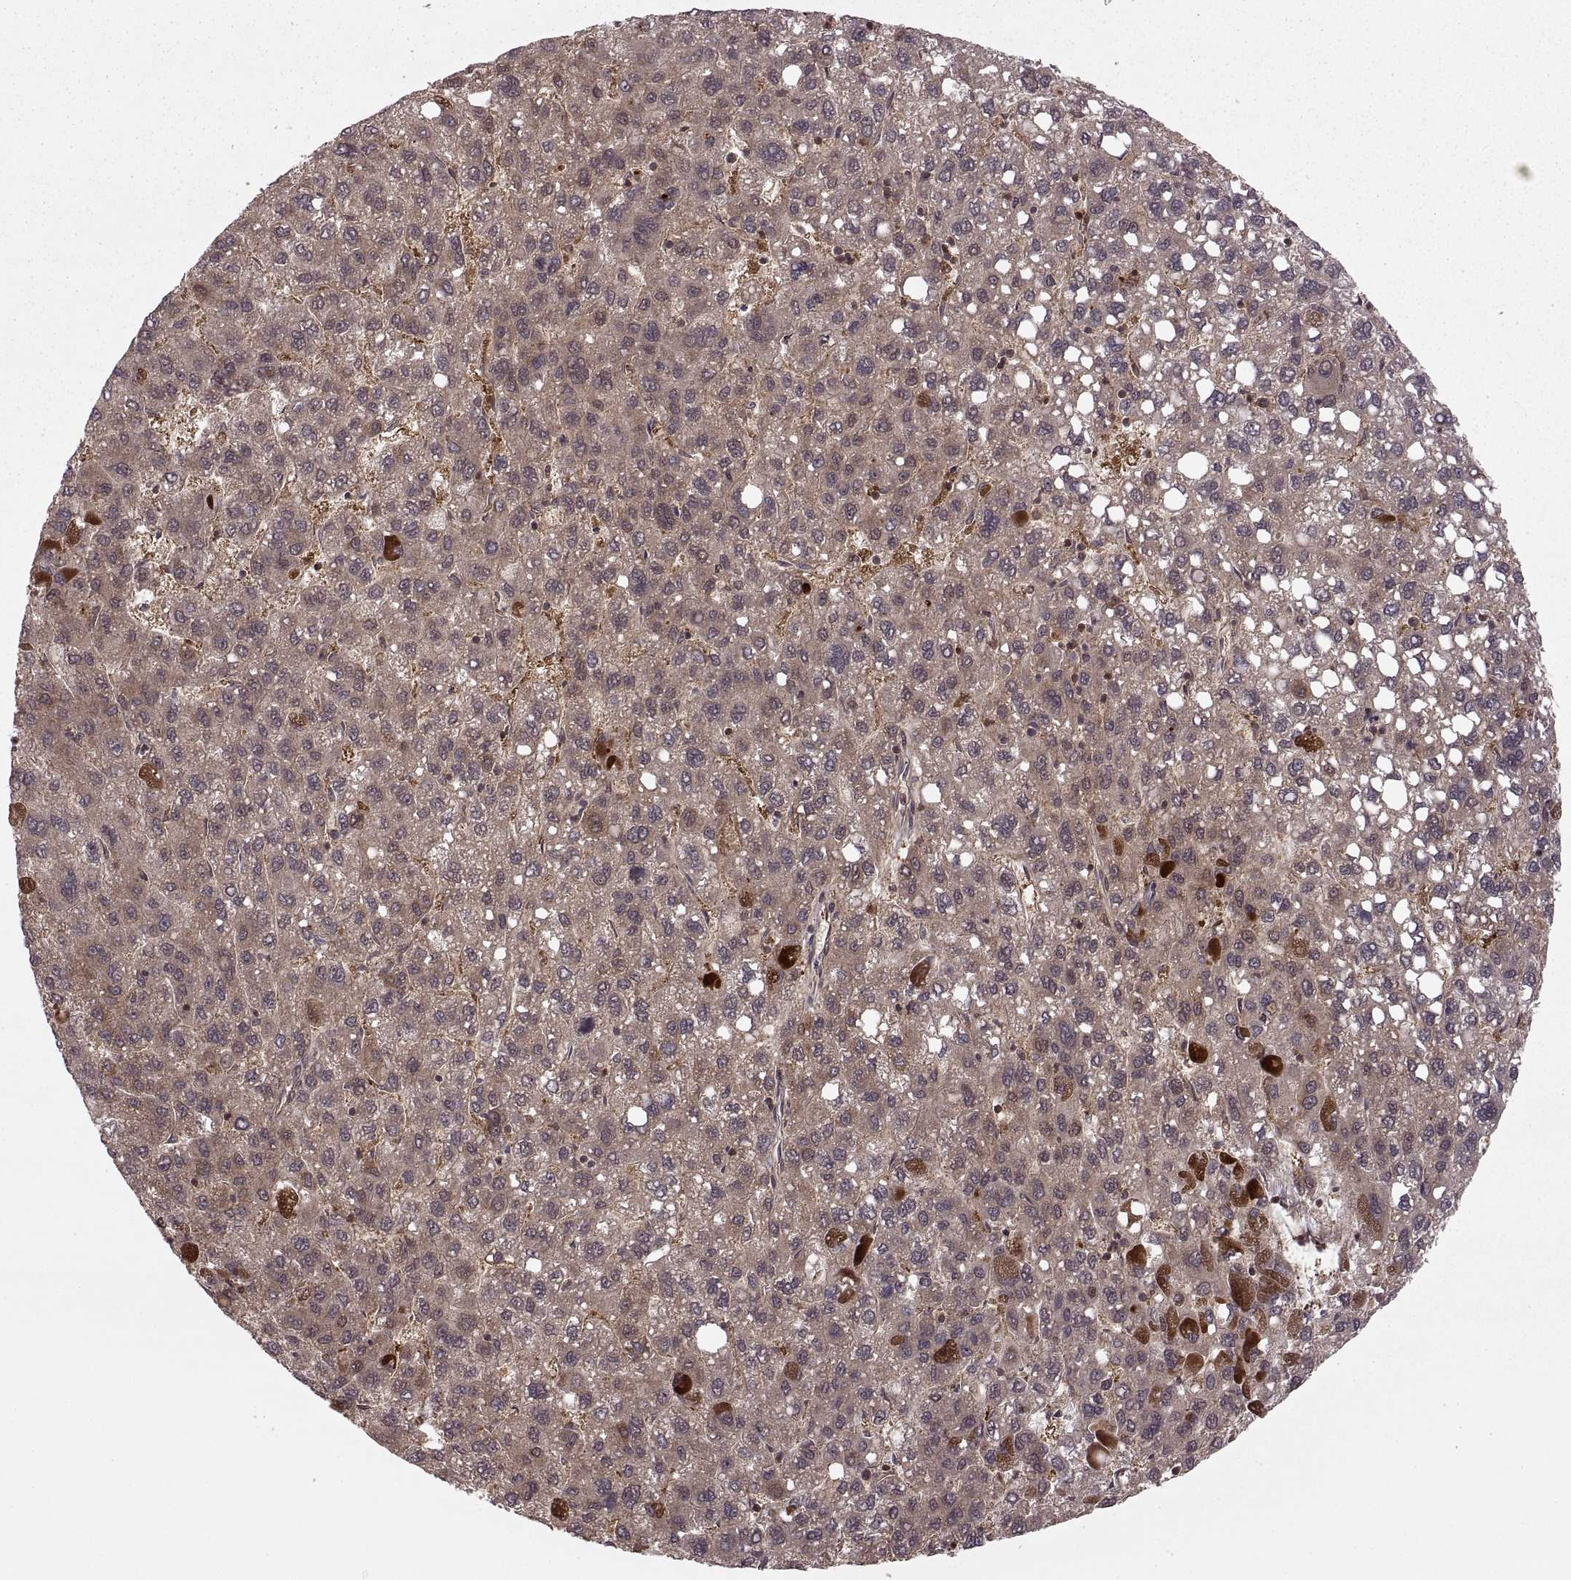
{"staining": {"intensity": "weak", "quantity": ">75%", "location": "cytoplasmic/membranous"}, "tissue": "liver cancer", "cell_type": "Tumor cells", "image_type": "cancer", "snomed": [{"axis": "morphology", "description": "Carcinoma, Hepatocellular, NOS"}, {"axis": "topography", "description": "Liver"}], "caption": "Protein expression analysis of human liver cancer reveals weak cytoplasmic/membranous positivity in approximately >75% of tumor cells.", "gene": "DEDD", "patient": {"sex": "female", "age": 82}}